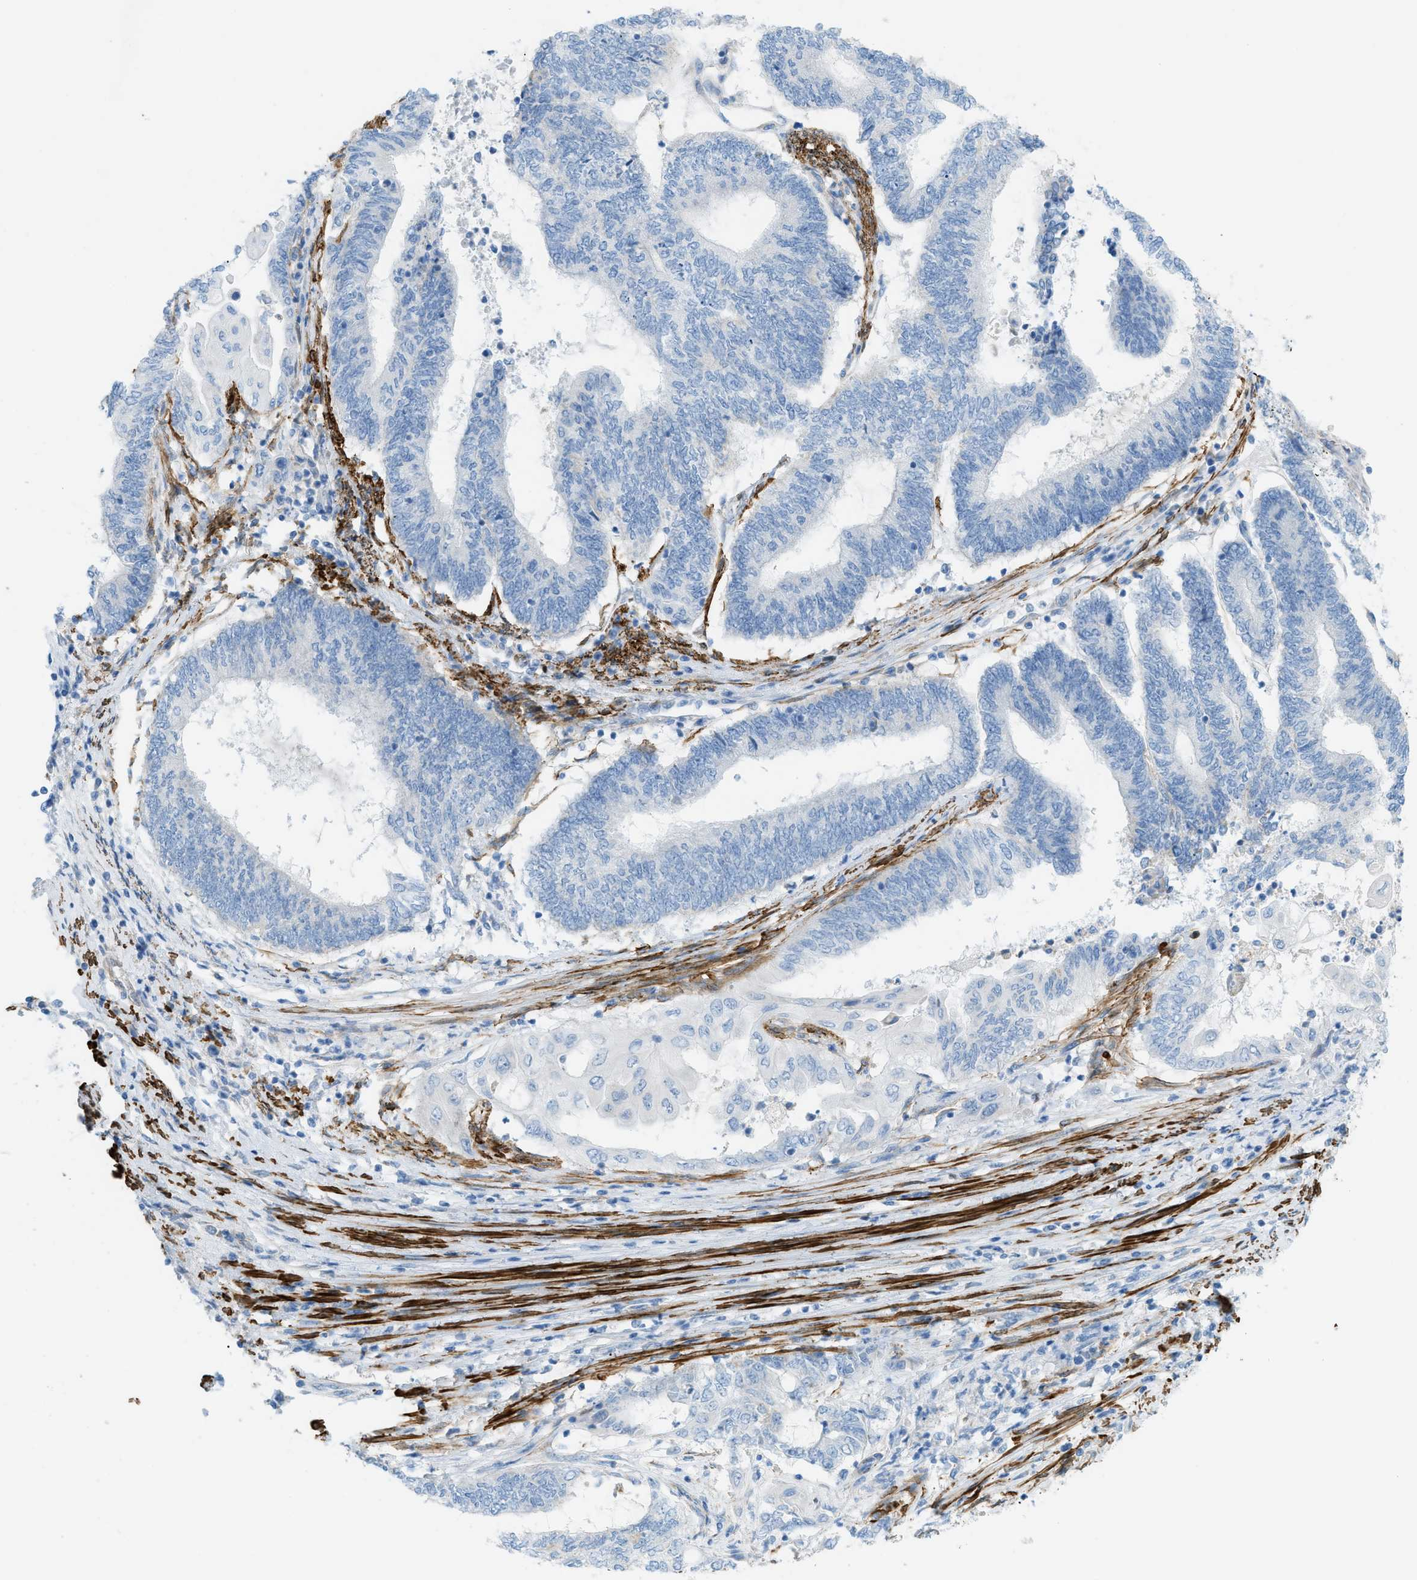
{"staining": {"intensity": "negative", "quantity": "none", "location": "none"}, "tissue": "endometrial cancer", "cell_type": "Tumor cells", "image_type": "cancer", "snomed": [{"axis": "morphology", "description": "Adenocarcinoma, NOS"}, {"axis": "topography", "description": "Uterus"}, {"axis": "topography", "description": "Endometrium"}], "caption": "This micrograph is of endometrial adenocarcinoma stained with immunohistochemistry (IHC) to label a protein in brown with the nuclei are counter-stained blue. There is no positivity in tumor cells.", "gene": "MYH11", "patient": {"sex": "female", "age": 70}}